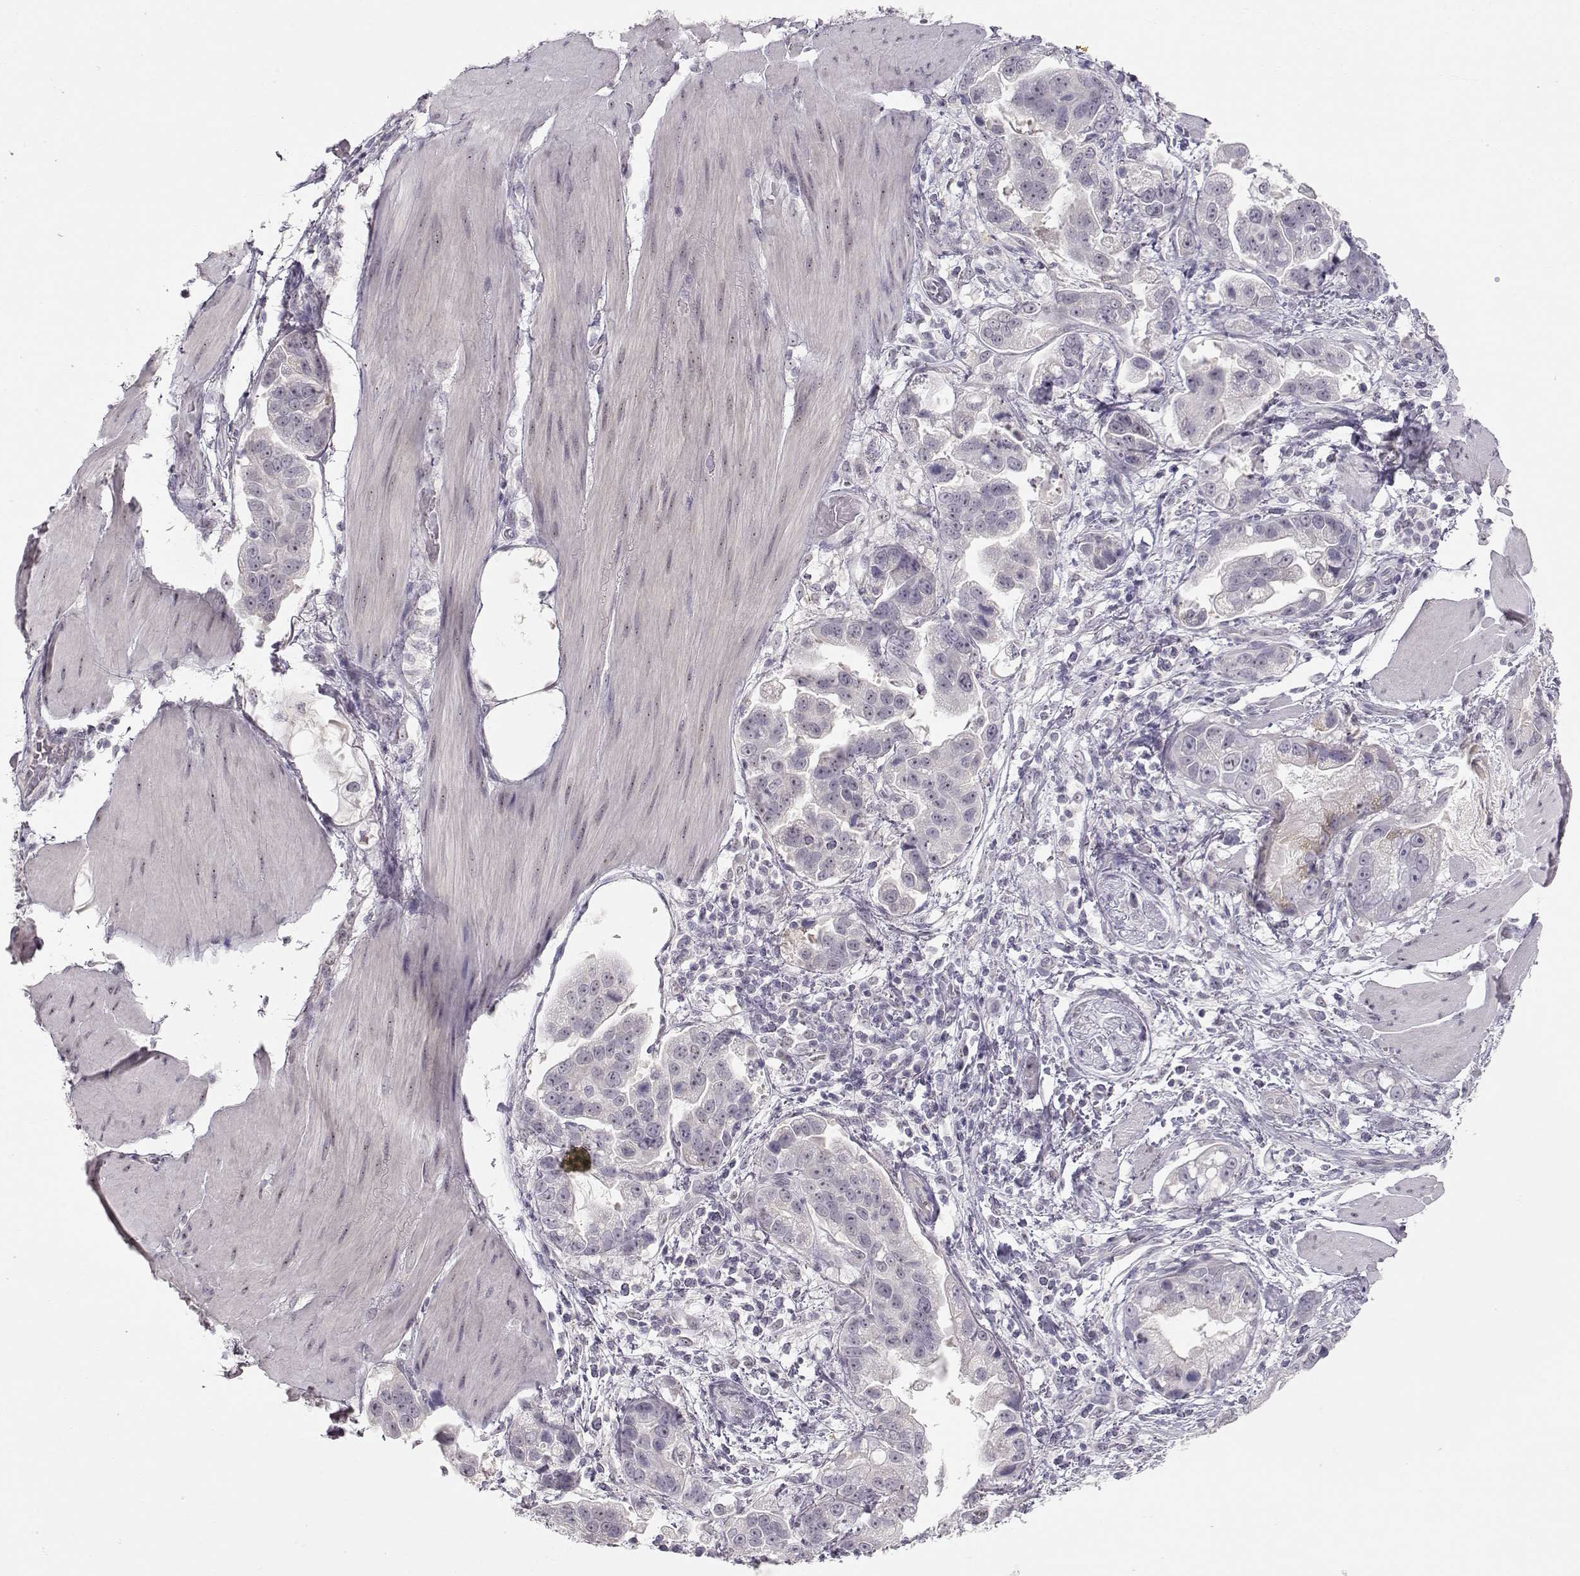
{"staining": {"intensity": "negative", "quantity": "none", "location": "none"}, "tissue": "stomach cancer", "cell_type": "Tumor cells", "image_type": "cancer", "snomed": [{"axis": "morphology", "description": "Adenocarcinoma, NOS"}, {"axis": "topography", "description": "Stomach"}], "caption": "Stomach cancer was stained to show a protein in brown. There is no significant positivity in tumor cells. The staining is performed using DAB brown chromogen with nuclei counter-stained in using hematoxylin.", "gene": "FAM205A", "patient": {"sex": "male", "age": 59}}